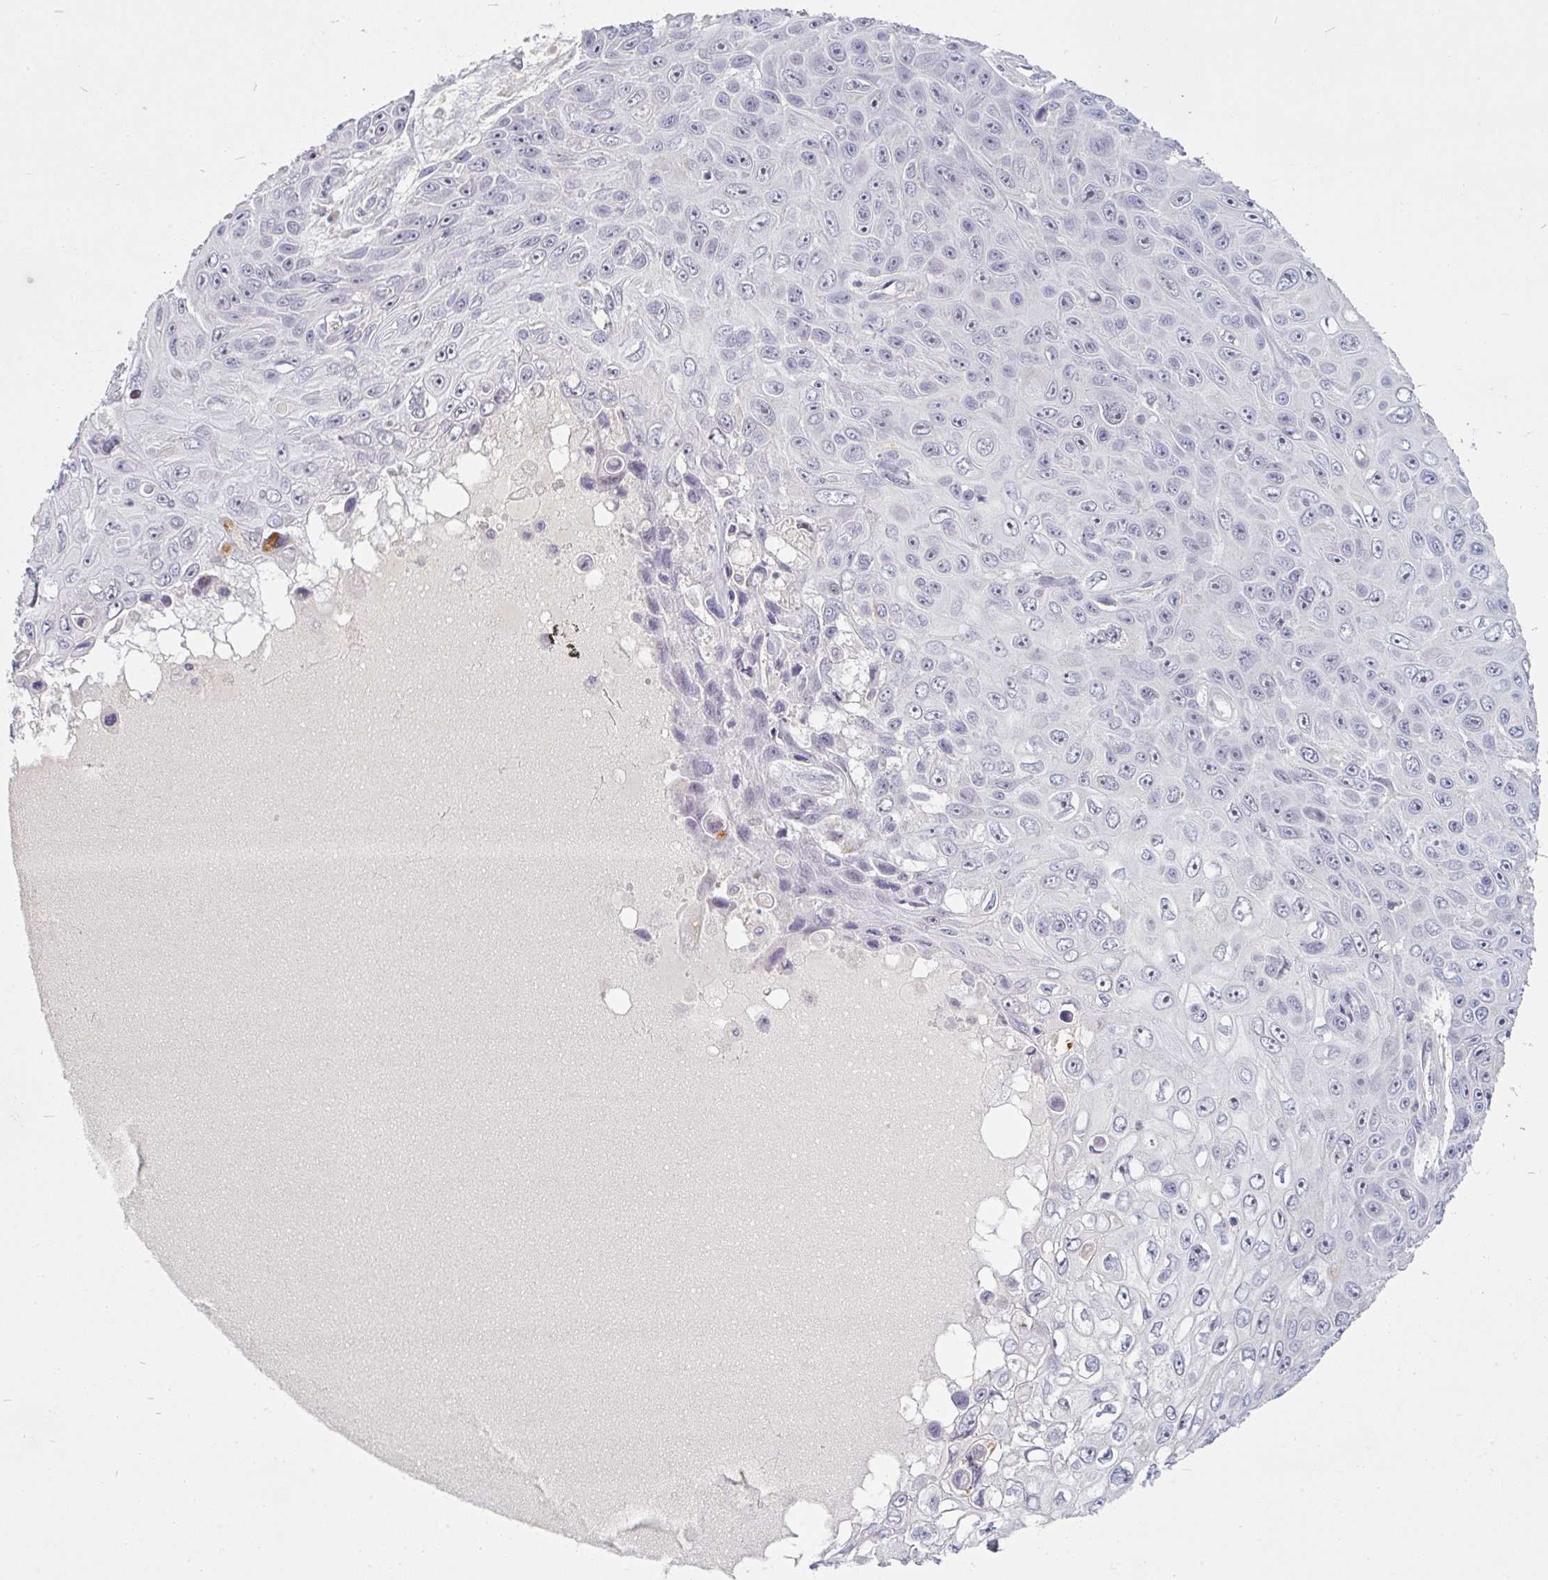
{"staining": {"intensity": "negative", "quantity": "none", "location": "none"}, "tissue": "skin cancer", "cell_type": "Tumor cells", "image_type": "cancer", "snomed": [{"axis": "morphology", "description": "Squamous cell carcinoma, NOS"}, {"axis": "topography", "description": "Skin"}], "caption": "Tumor cells are negative for brown protein staining in skin cancer.", "gene": "PPFIA4", "patient": {"sex": "male", "age": 82}}